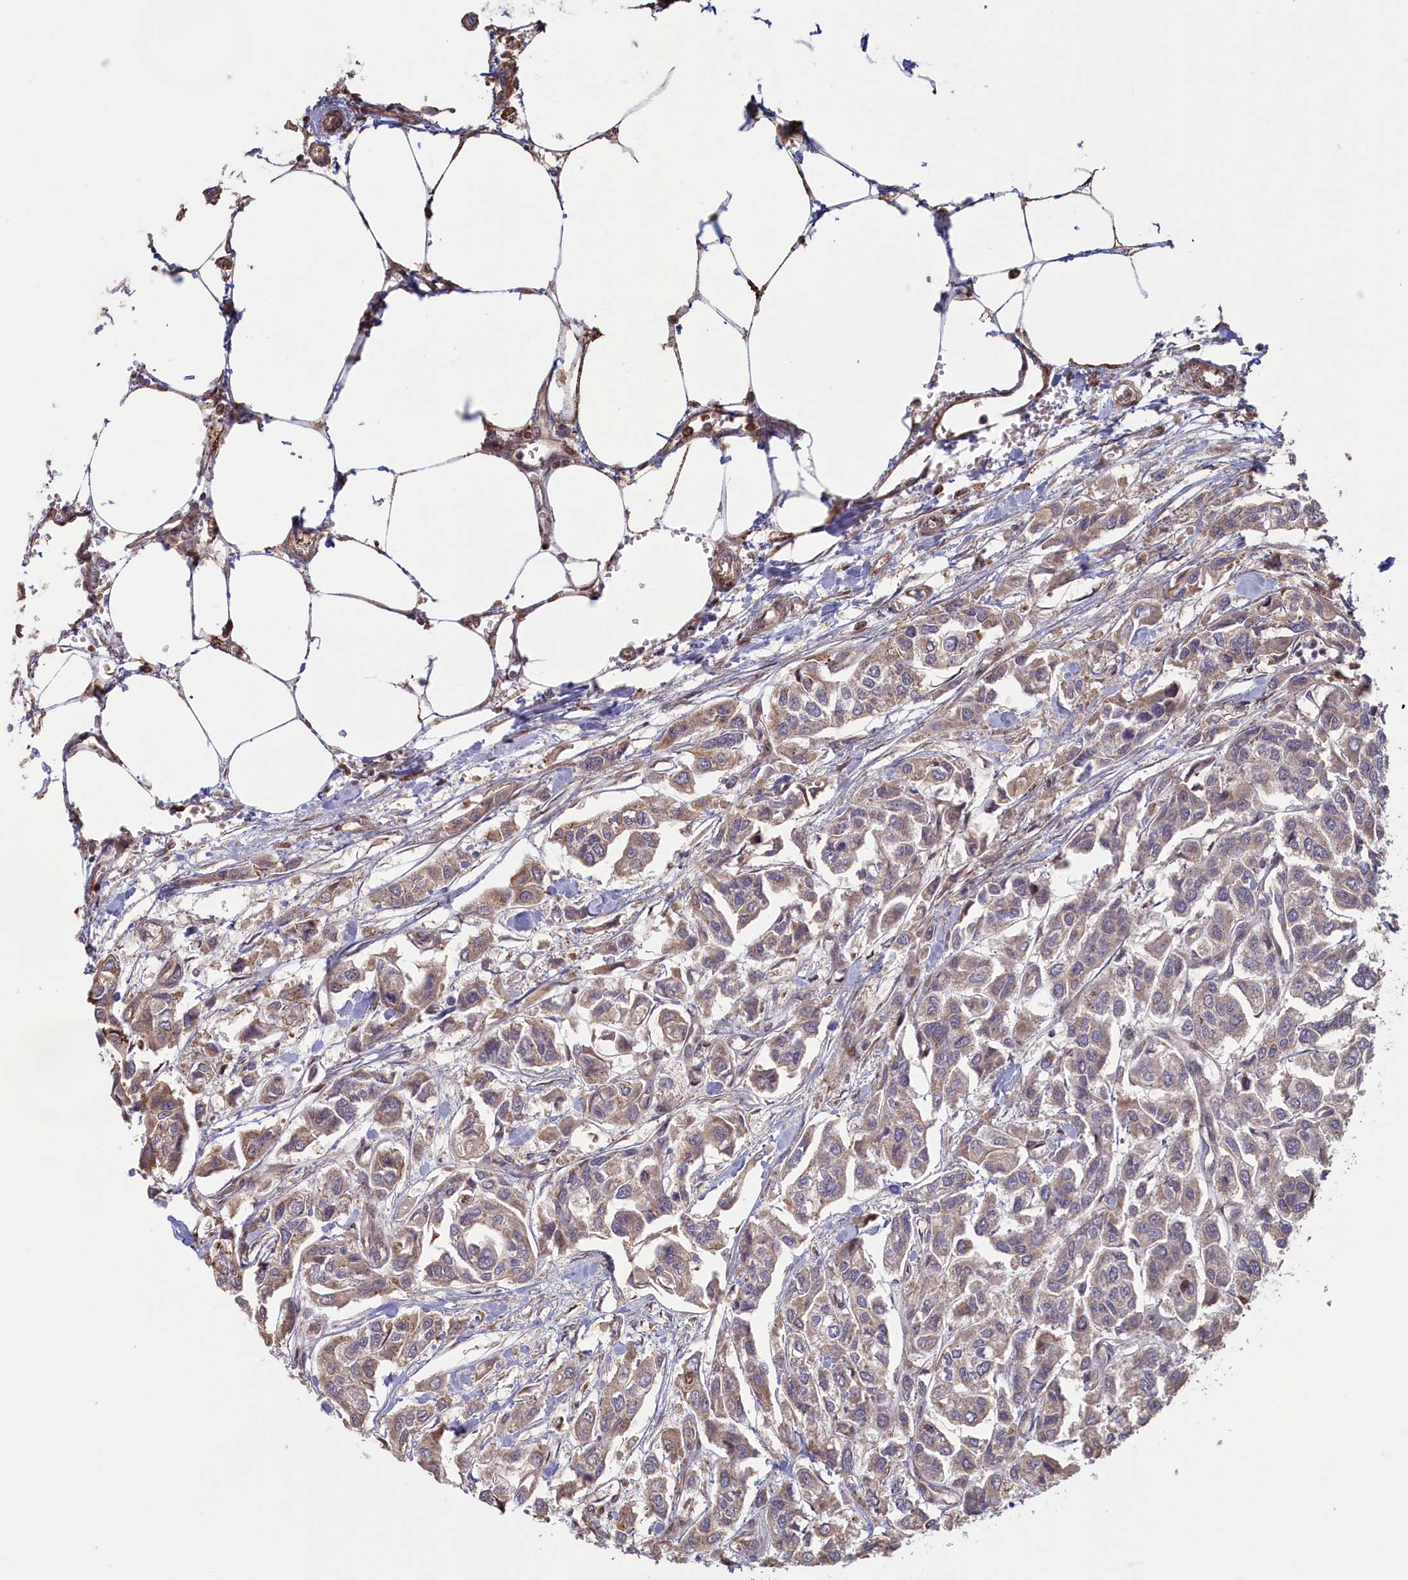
{"staining": {"intensity": "weak", "quantity": ">75%", "location": "cytoplasmic/membranous"}, "tissue": "urothelial cancer", "cell_type": "Tumor cells", "image_type": "cancer", "snomed": [{"axis": "morphology", "description": "Urothelial carcinoma, High grade"}, {"axis": "topography", "description": "Urinary bladder"}], "caption": "A low amount of weak cytoplasmic/membranous expression is identified in about >75% of tumor cells in urothelial cancer tissue.", "gene": "RILPL1", "patient": {"sex": "male", "age": 67}}